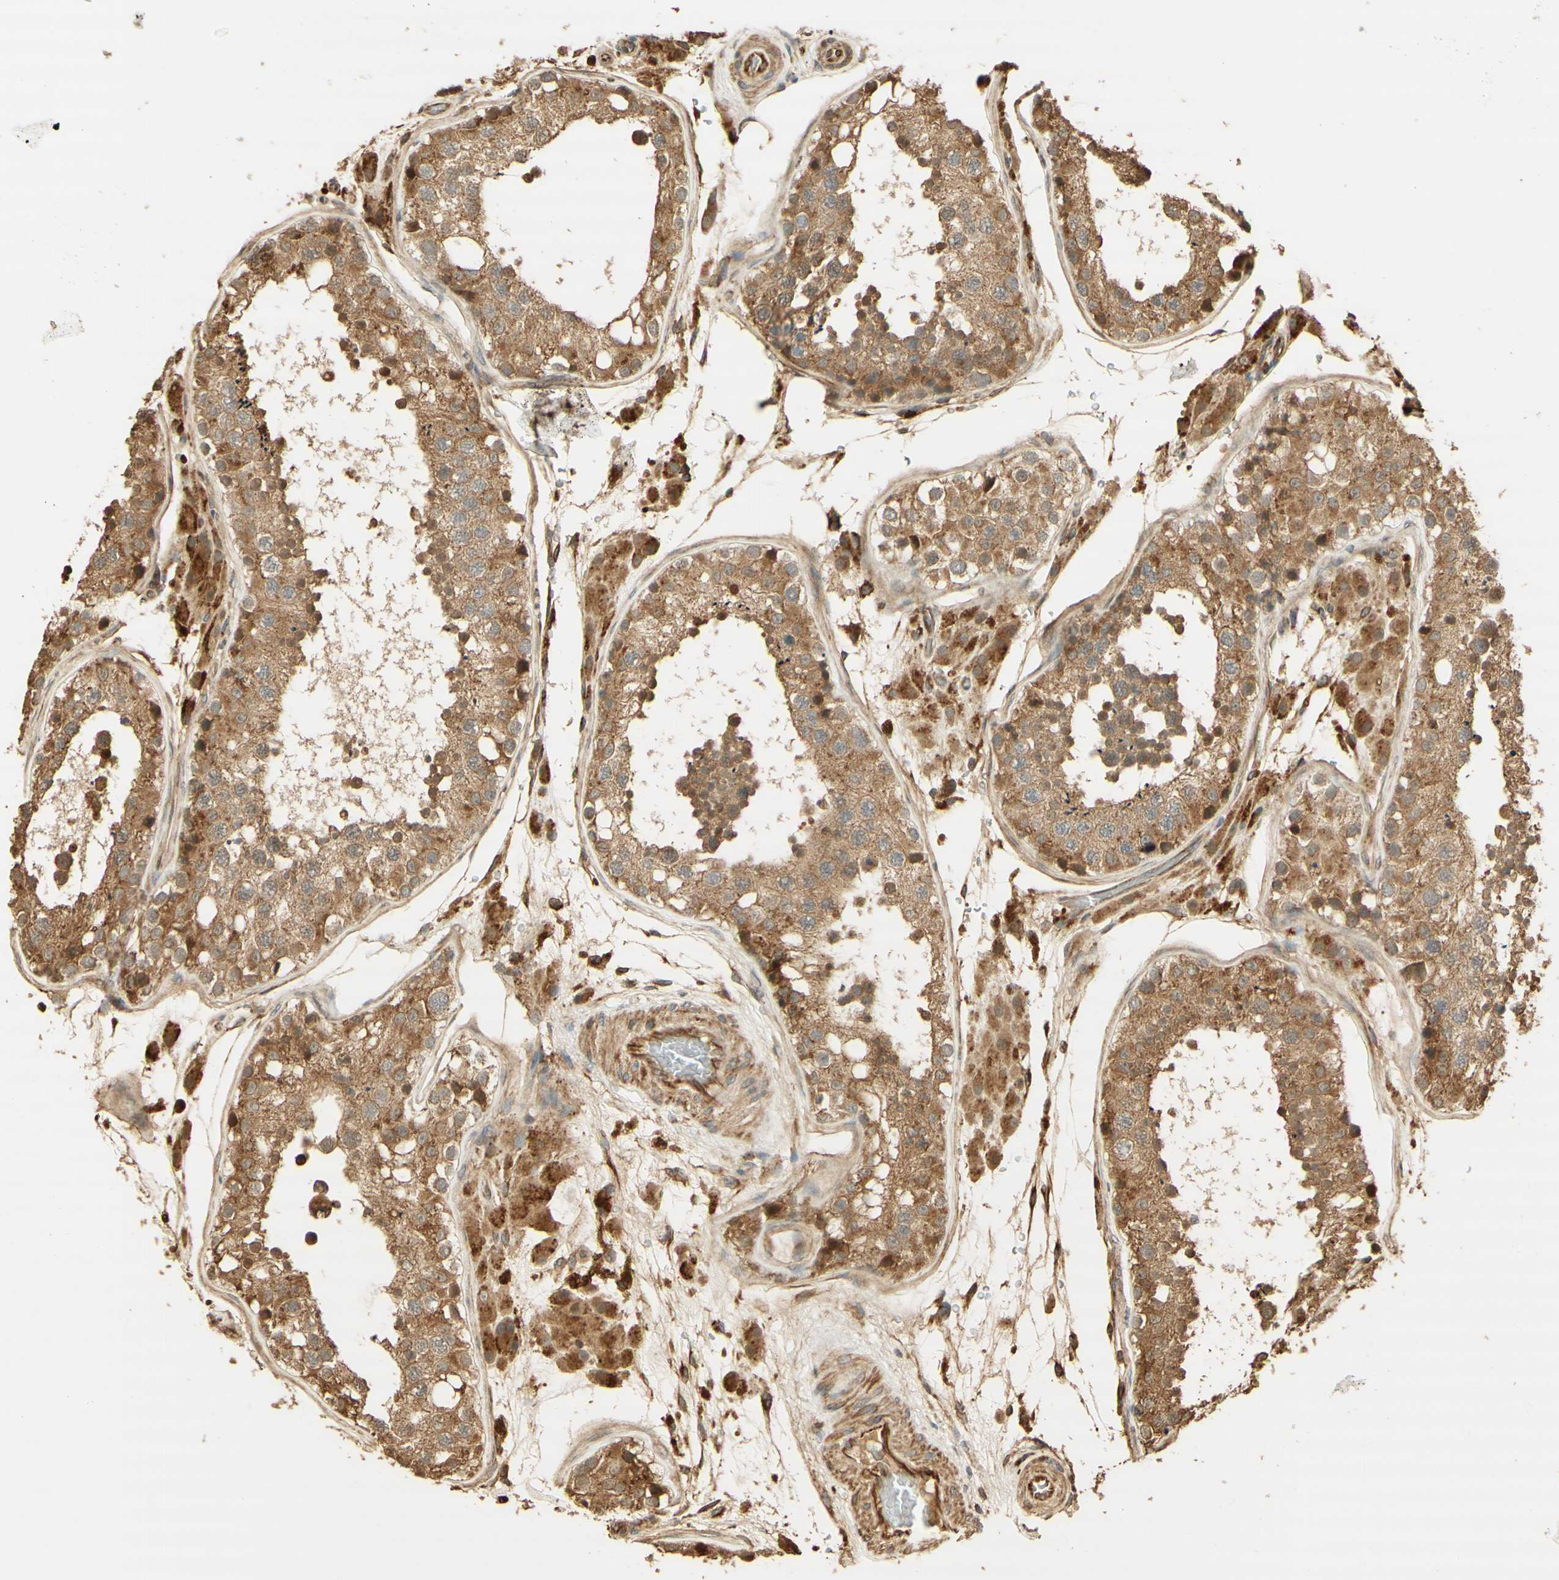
{"staining": {"intensity": "moderate", "quantity": ">75%", "location": "cytoplasmic/membranous"}, "tissue": "testis", "cell_type": "Cells in seminiferous ducts", "image_type": "normal", "snomed": [{"axis": "morphology", "description": "Normal tissue, NOS"}, {"axis": "topography", "description": "Testis"}], "caption": "Immunohistochemical staining of unremarkable testis displays >75% levels of moderate cytoplasmic/membranous protein expression in approximately >75% of cells in seminiferous ducts. Nuclei are stained in blue.", "gene": "AGER", "patient": {"sex": "male", "age": 26}}